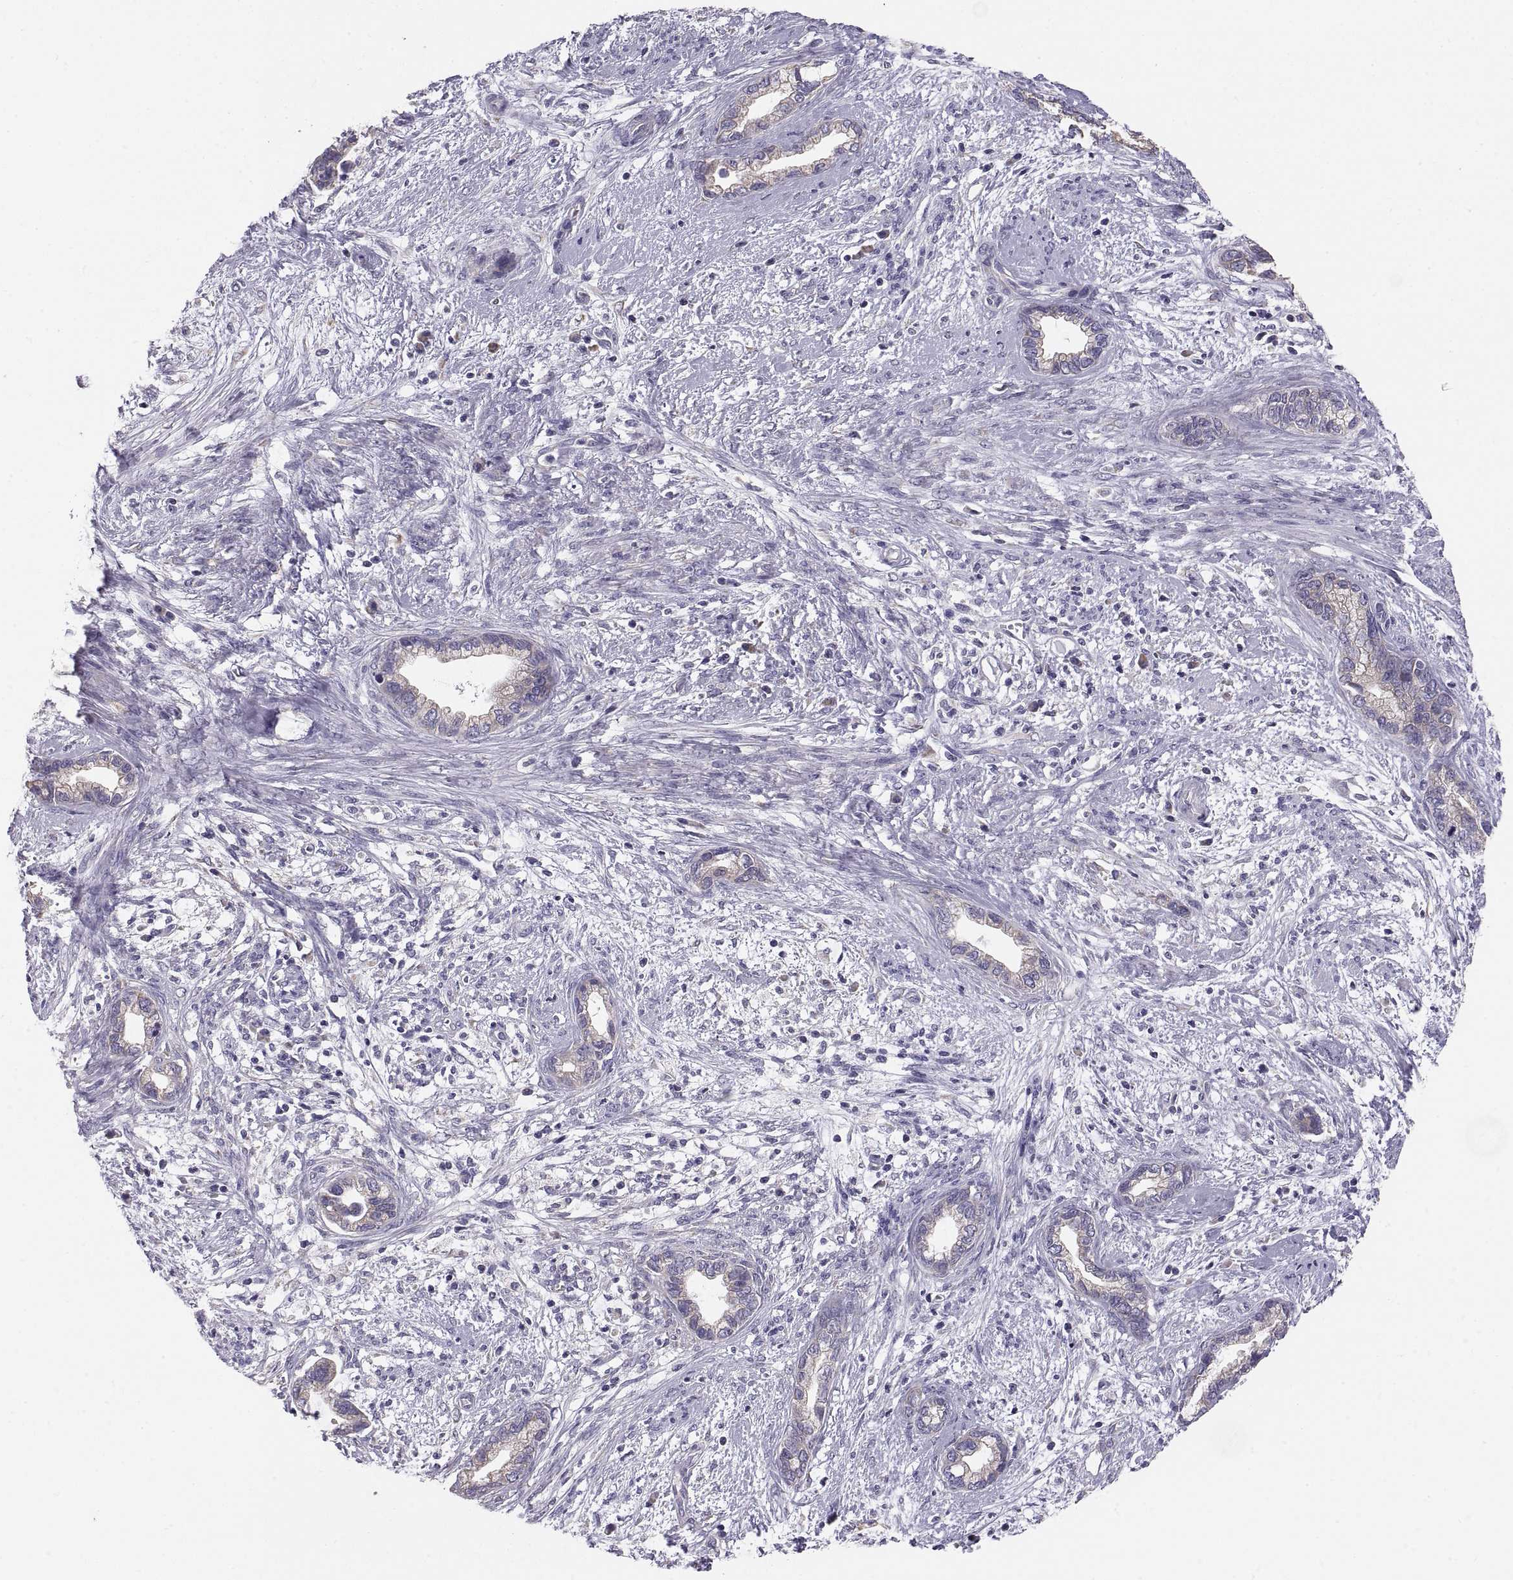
{"staining": {"intensity": "negative", "quantity": "none", "location": "none"}, "tissue": "cervical cancer", "cell_type": "Tumor cells", "image_type": "cancer", "snomed": [{"axis": "morphology", "description": "Adenocarcinoma, NOS"}, {"axis": "topography", "description": "Cervix"}], "caption": "This is an immunohistochemistry (IHC) histopathology image of cervical cancer. There is no expression in tumor cells.", "gene": "TNNC1", "patient": {"sex": "female", "age": 62}}